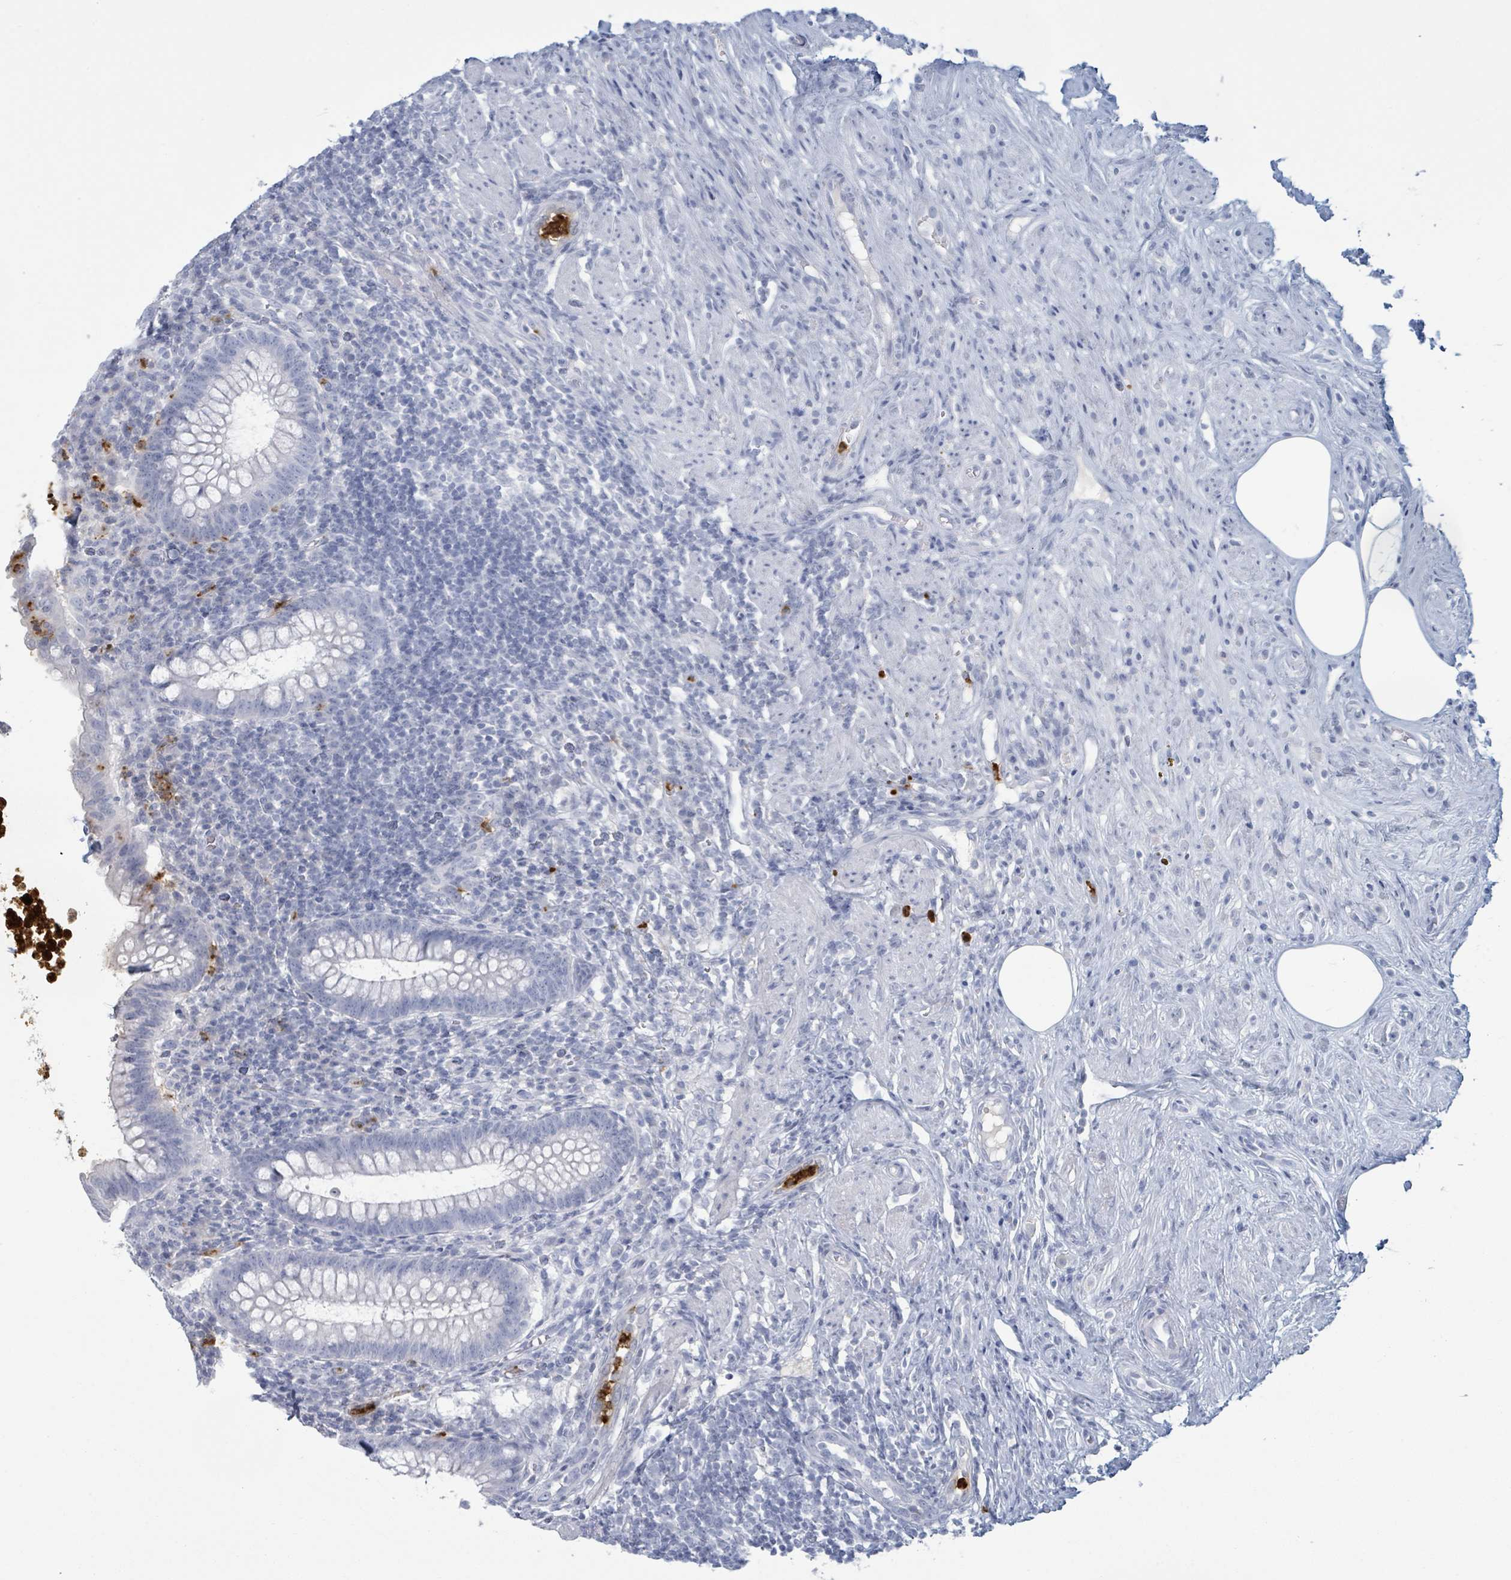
{"staining": {"intensity": "negative", "quantity": "none", "location": "none"}, "tissue": "appendix", "cell_type": "Glandular cells", "image_type": "normal", "snomed": [{"axis": "morphology", "description": "Normal tissue, NOS"}, {"axis": "topography", "description": "Appendix"}], "caption": "DAB immunohistochemical staining of unremarkable appendix demonstrates no significant positivity in glandular cells.", "gene": "DEFA4", "patient": {"sex": "female", "age": 56}}